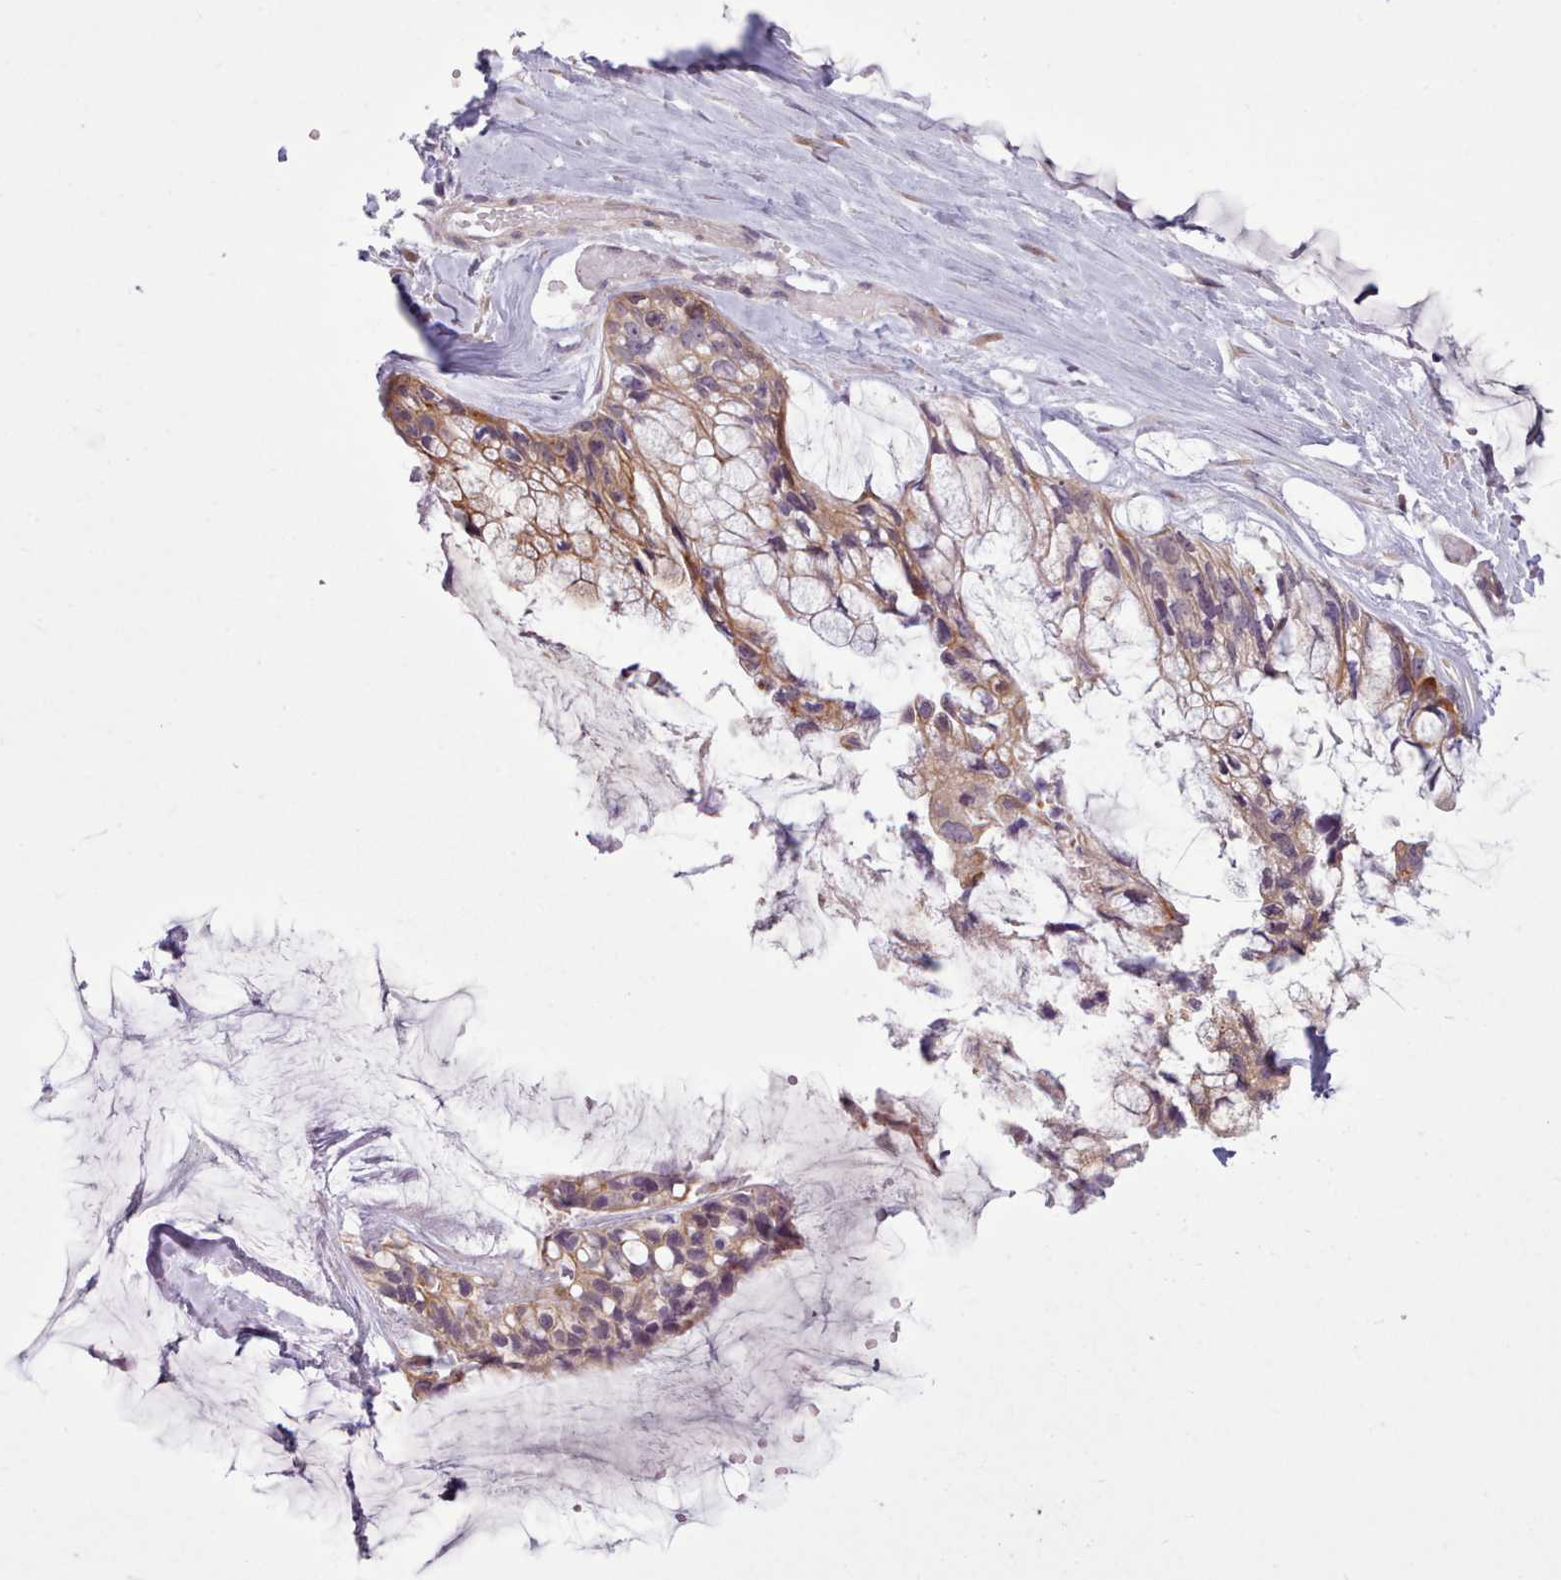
{"staining": {"intensity": "moderate", "quantity": "25%-75%", "location": "cytoplasmic/membranous"}, "tissue": "ovarian cancer", "cell_type": "Tumor cells", "image_type": "cancer", "snomed": [{"axis": "morphology", "description": "Cystadenocarcinoma, mucinous, NOS"}, {"axis": "topography", "description": "Ovary"}], "caption": "Ovarian mucinous cystadenocarcinoma stained with a brown dye shows moderate cytoplasmic/membranous positive expression in approximately 25%-75% of tumor cells.", "gene": "NMRK1", "patient": {"sex": "female", "age": 39}}